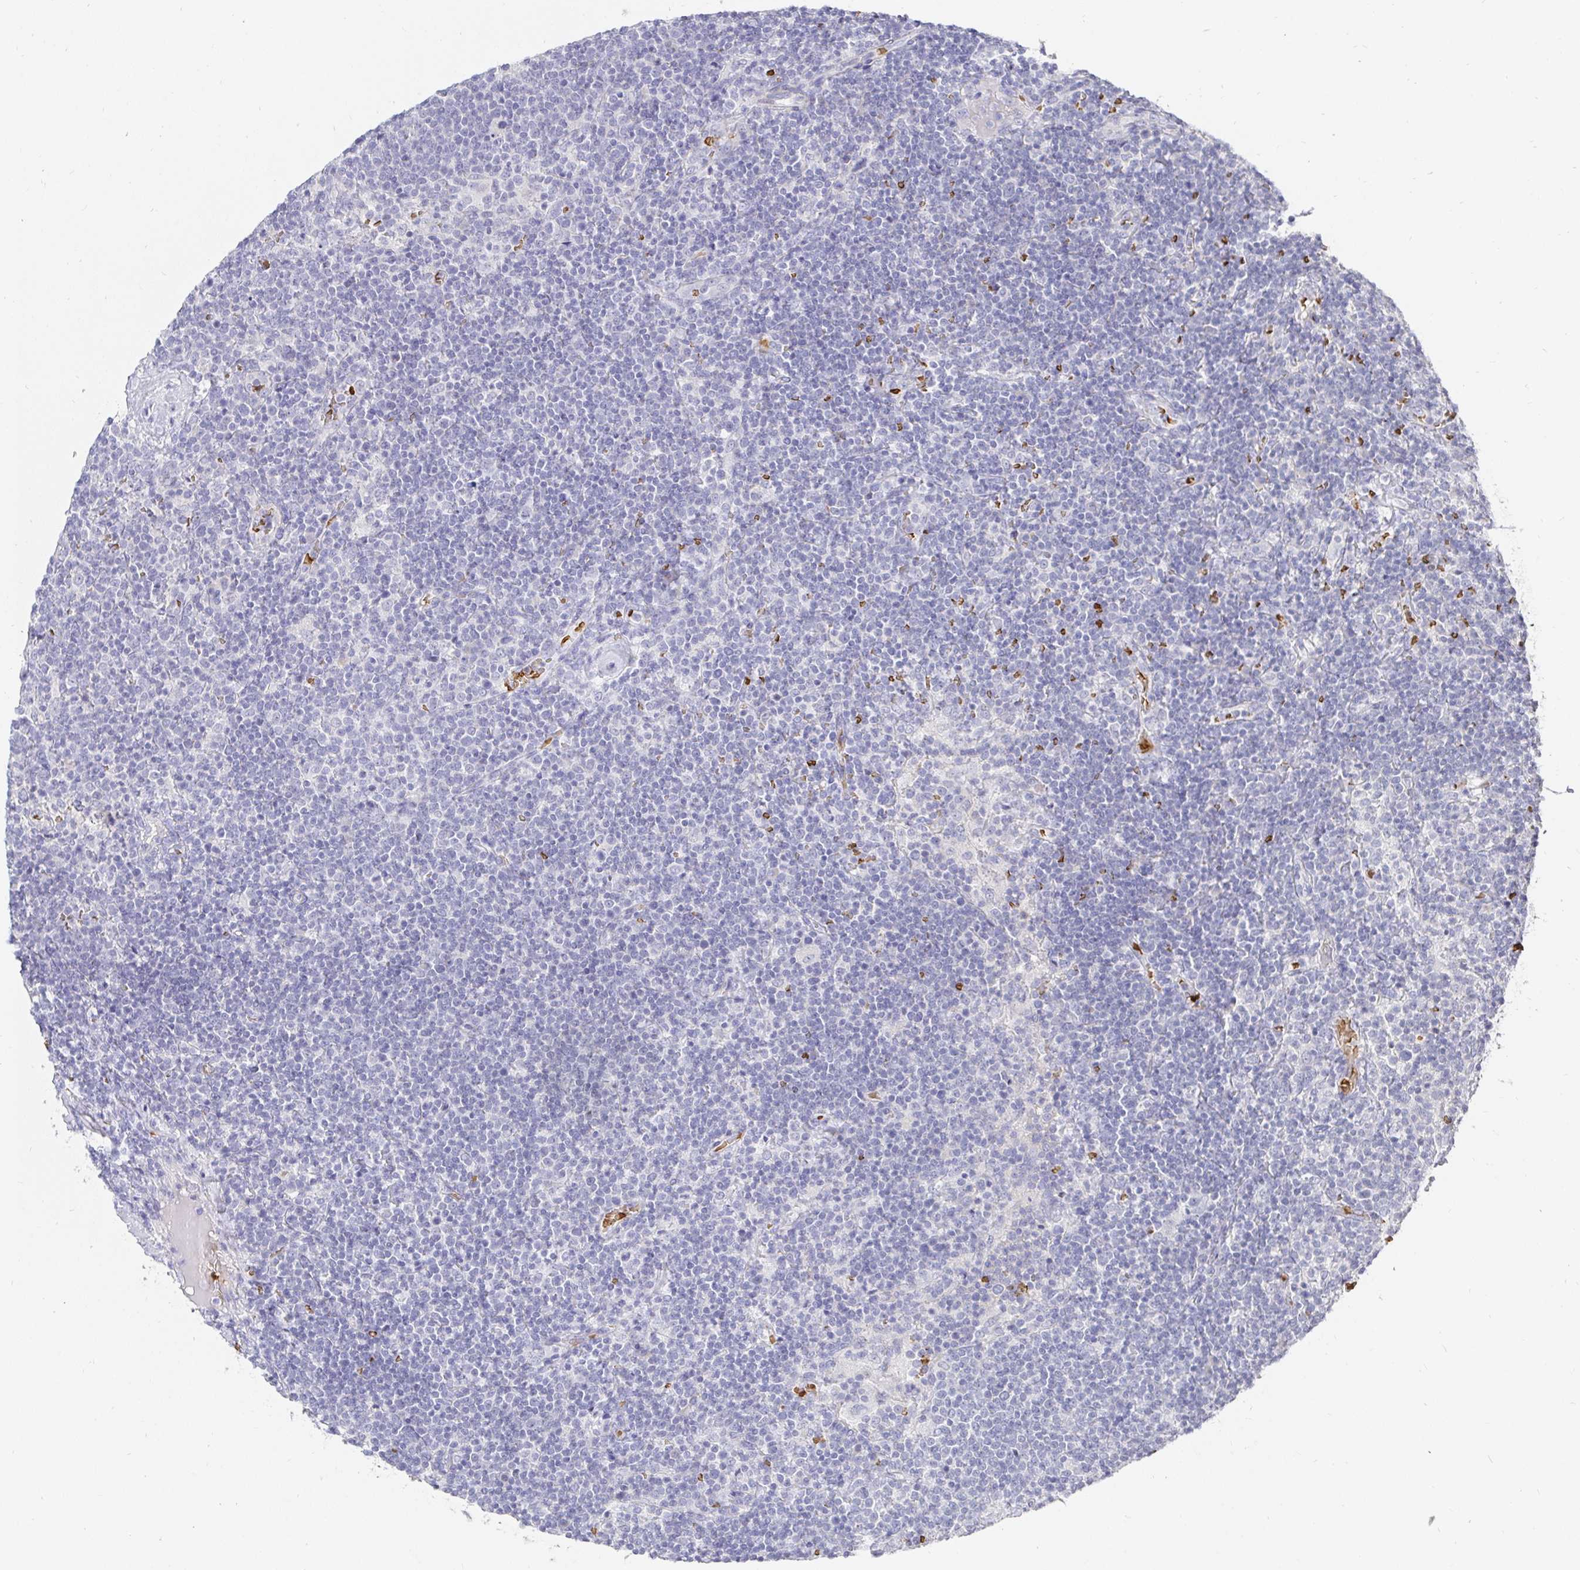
{"staining": {"intensity": "negative", "quantity": "none", "location": "none"}, "tissue": "lymphoma", "cell_type": "Tumor cells", "image_type": "cancer", "snomed": [{"axis": "morphology", "description": "Malignant lymphoma, non-Hodgkin's type, High grade"}, {"axis": "topography", "description": "Lymph node"}], "caption": "Immunohistochemistry histopathology image of neoplastic tissue: malignant lymphoma, non-Hodgkin's type (high-grade) stained with DAB (3,3'-diaminobenzidine) exhibits no significant protein staining in tumor cells. (Brightfield microscopy of DAB IHC at high magnification).", "gene": "FGF21", "patient": {"sex": "male", "age": 61}}